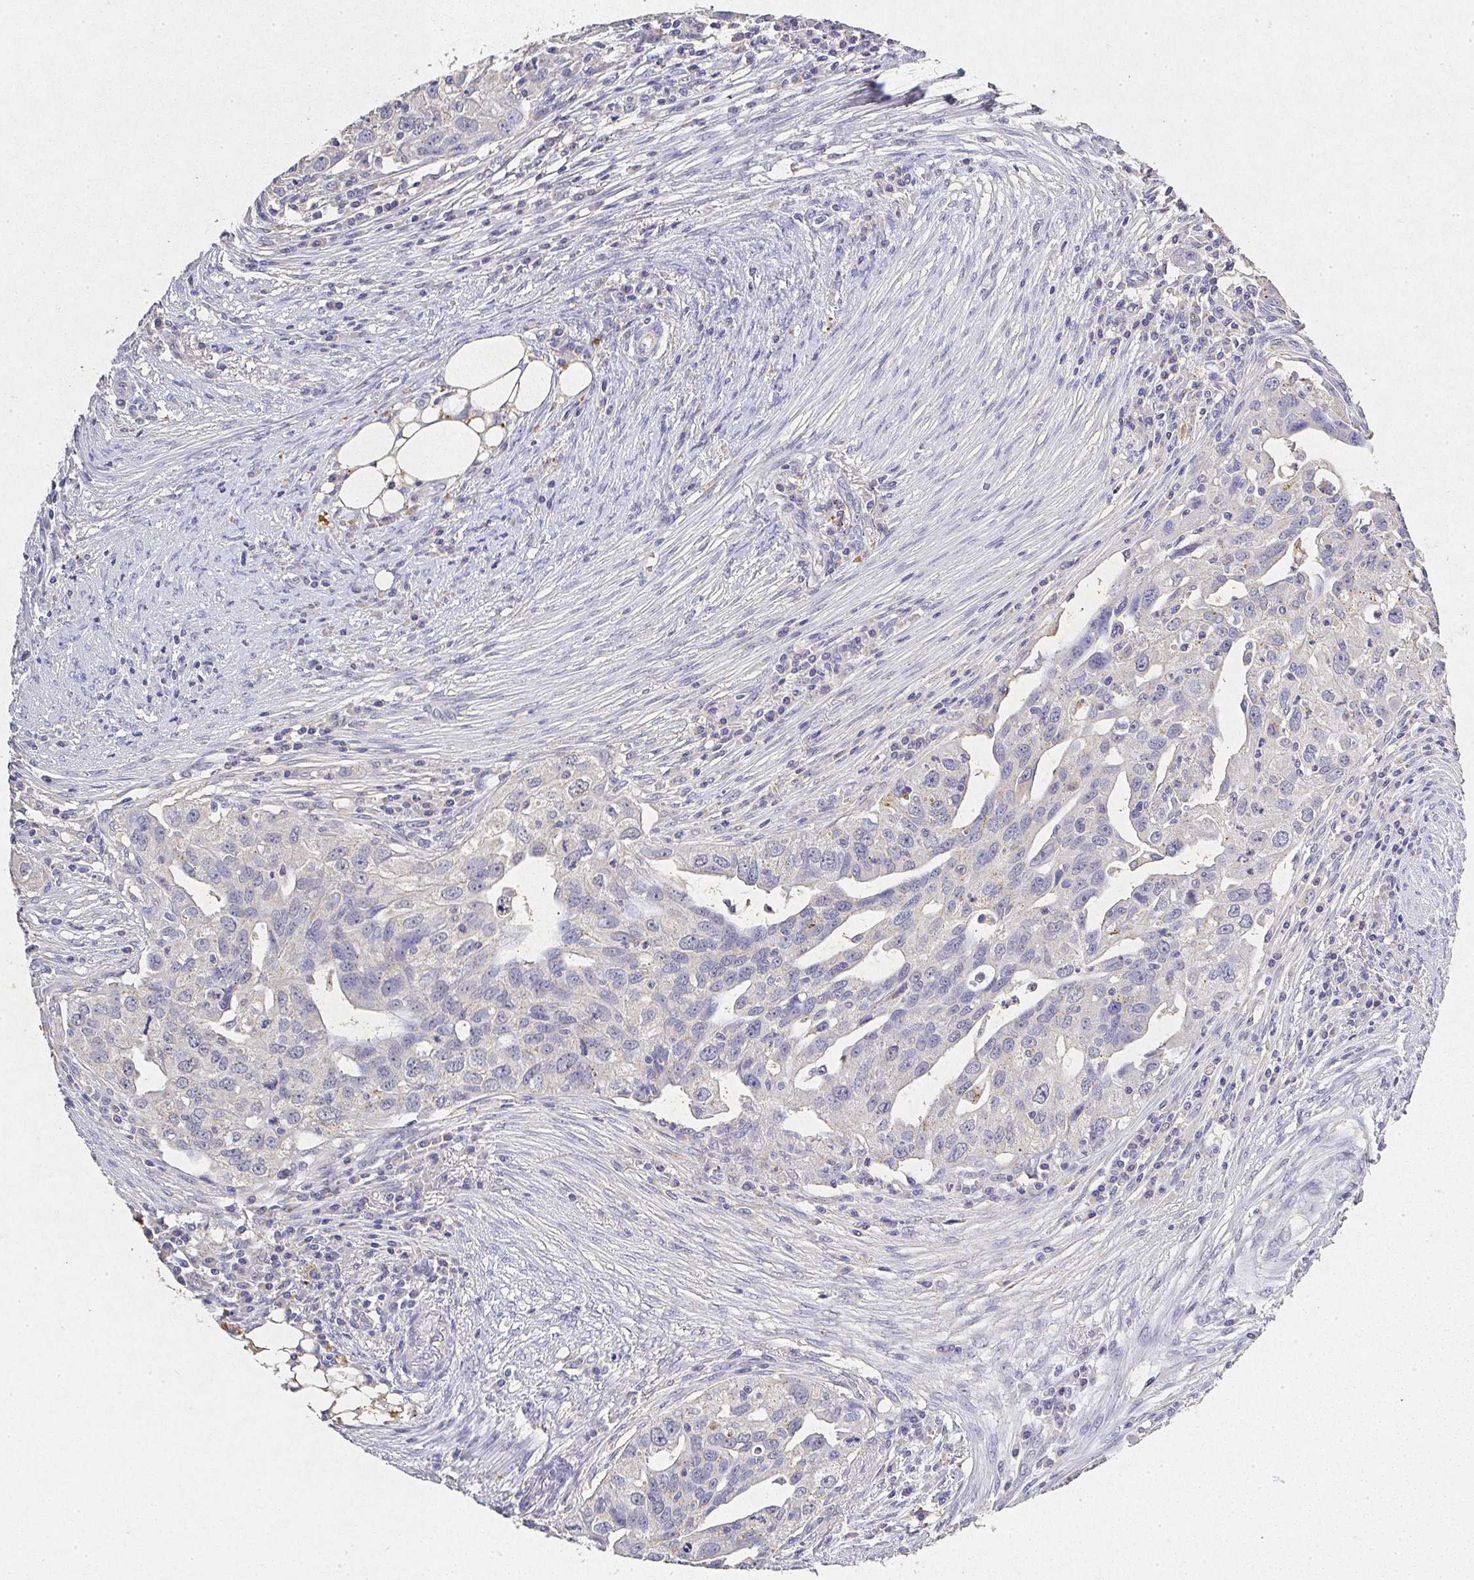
{"staining": {"intensity": "negative", "quantity": "none", "location": "none"}, "tissue": "ovarian cancer", "cell_type": "Tumor cells", "image_type": "cancer", "snomed": [{"axis": "morphology", "description": "Carcinoma, endometroid"}, {"axis": "morphology", "description": "Cystadenocarcinoma, serous, NOS"}, {"axis": "topography", "description": "Ovary"}], "caption": "Serous cystadenocarcinoma (ovarian) was stained to show a protein in brown. There is no significant staining in tumor cells.", "gene": "RPS2", "patient": {"sex": "female", "age": 45}}